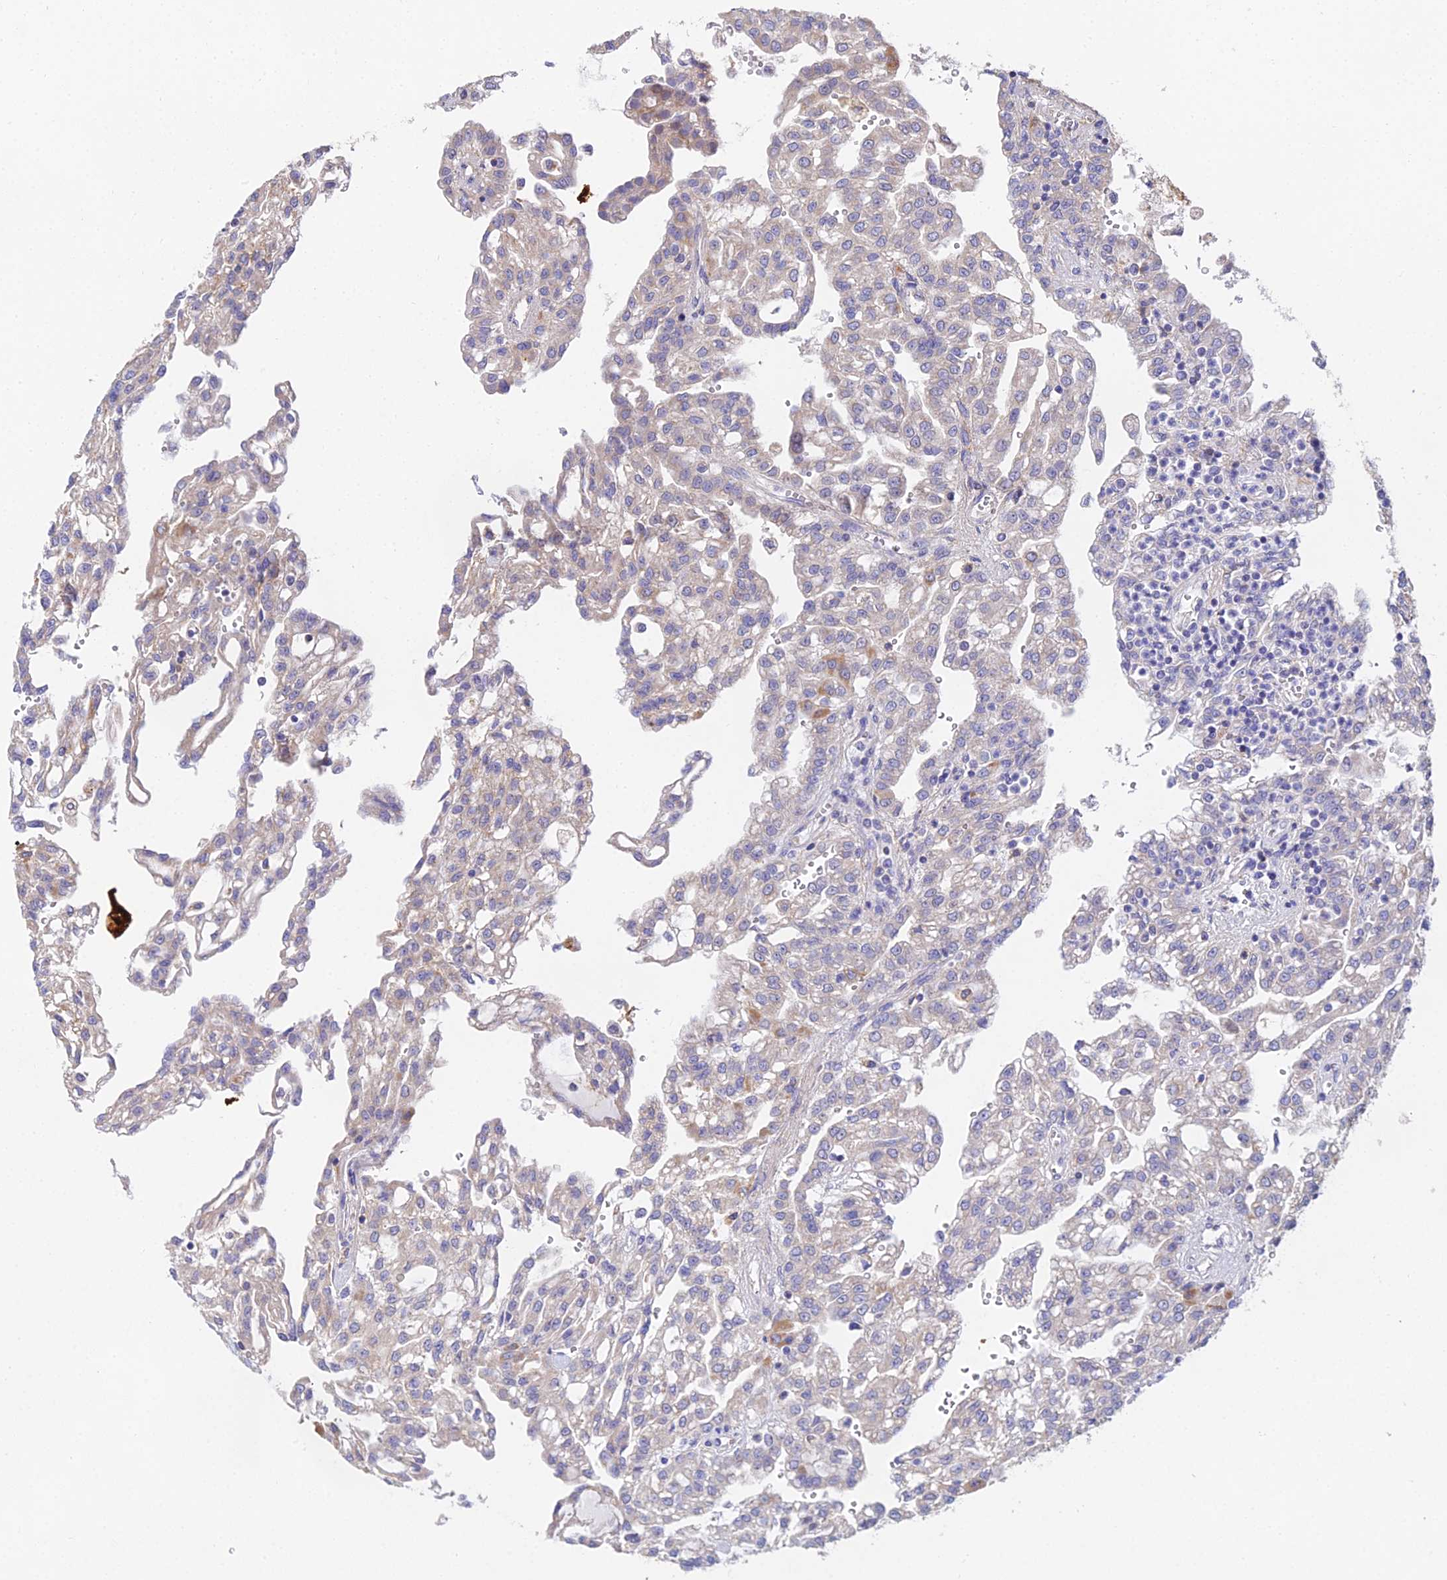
{"staining": {"intensity": "weak", "quantity": "<25%", "location": "cytoplasmic/membranous"}, "tissue": "renal cancer", "cell_type": "Tumor cells", "image_type": "cancer", "snomed": [{"axis": "morphology", "description": "Adenocarcinoma, NOS"}, {"axis": "topography", "description": "Kidney"}], "caption": "The immunohistochemistry image has no significant positivity in tumor cells of renal adenocarcinoma tissue. The staining was performed using DAB to visualize the protein expression in brown, while the nuclei were stained in blue with hematoxylin (Magnification: 20x).", "gene": "PPP2R2C", "patient": {"sex": "male", "age": 63}}